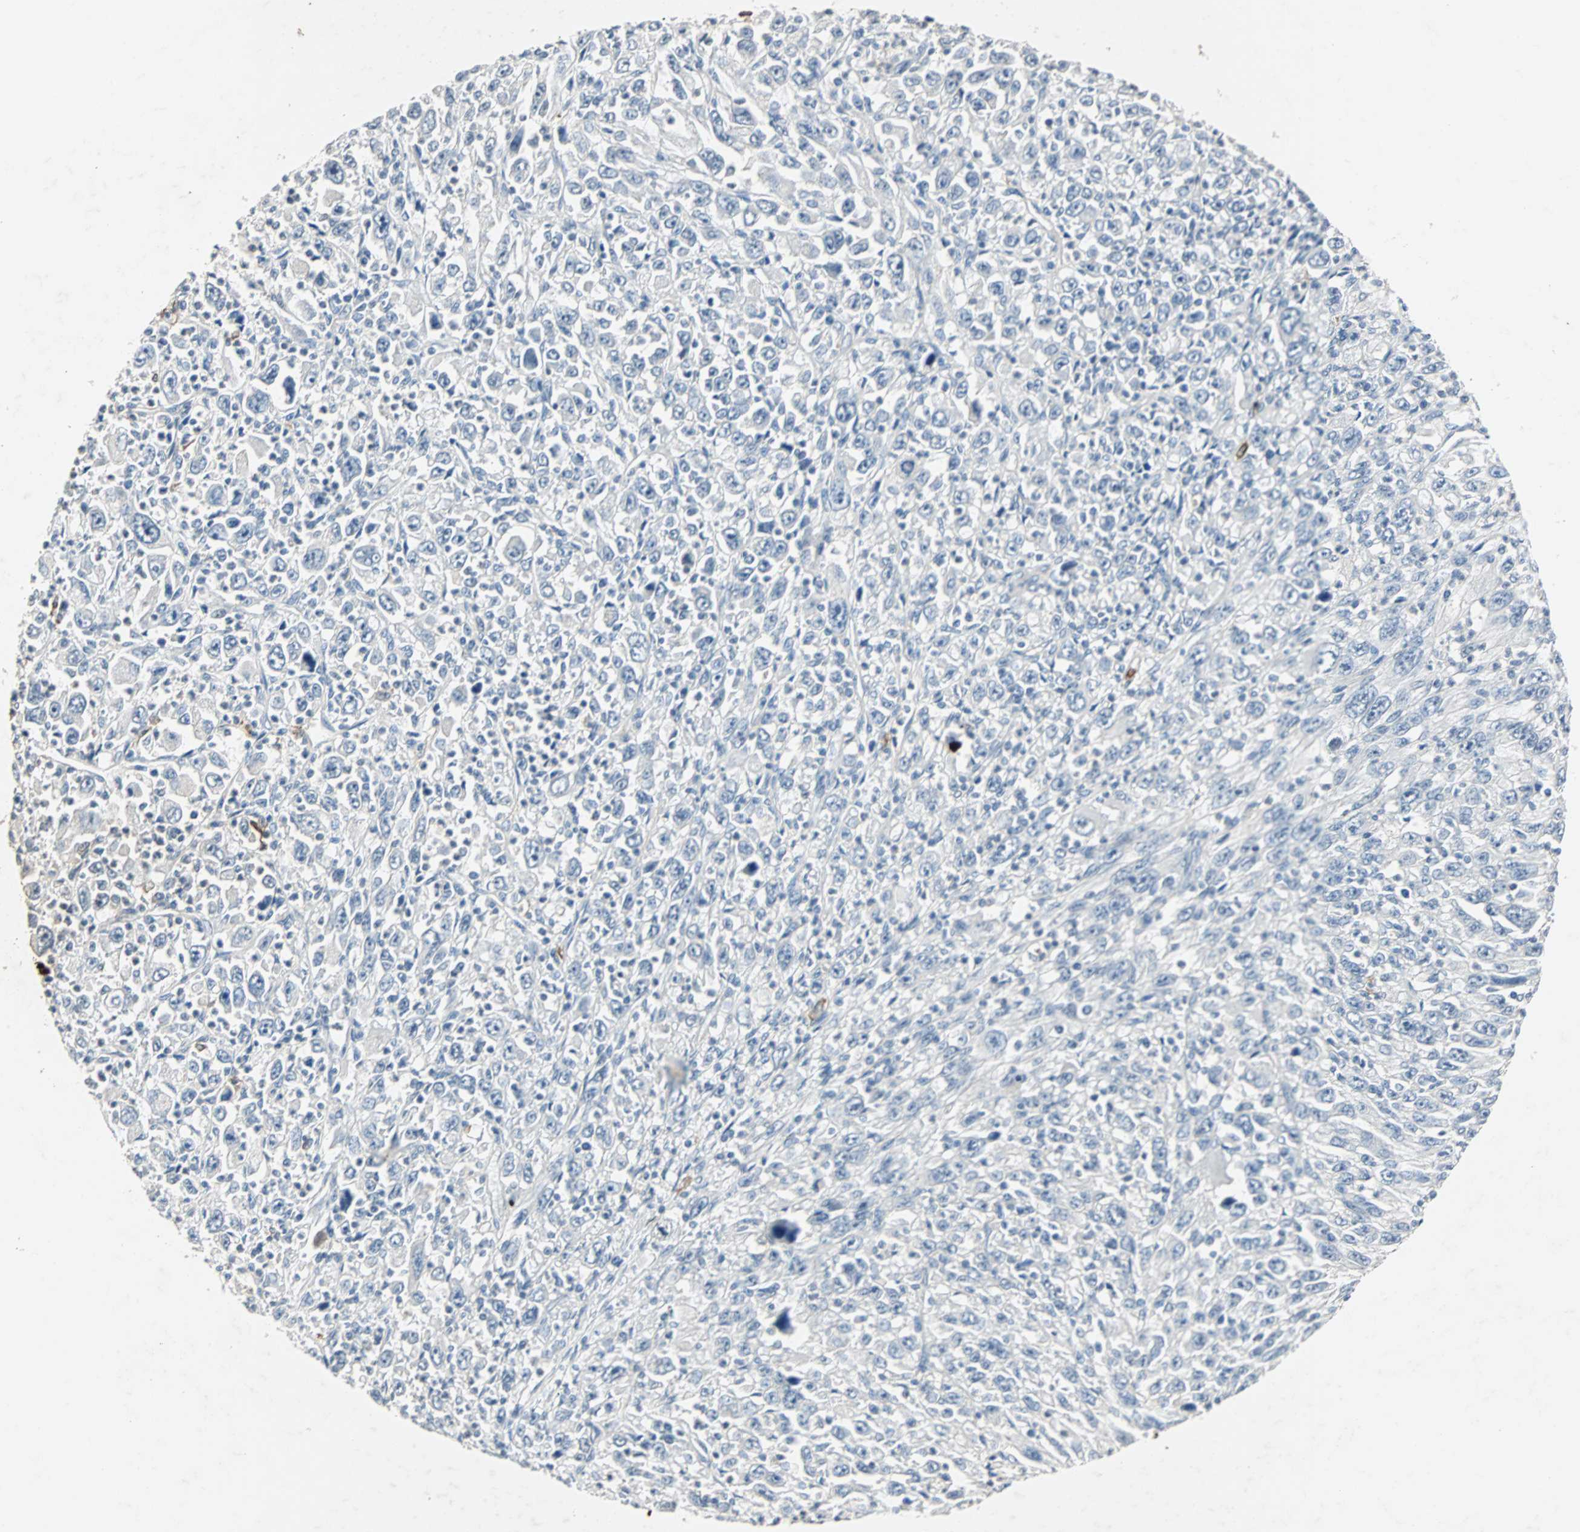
{"staining": {"intensity": "negative", "quantity": "none", "location": "none"}, "tissue": "melanoma", "cell_type": "Tumor cells", "image_type": "cancer", "snomed": [{"axis": "morphology", "description": "Malignant melanoma, Metastatic site"}, {"axis": "topography", "description": "Skin"}], "caption": "A high-resolution image shows IHC staining of melanoma, which displays no significant positivity in tumor cells.", "gene": "CMC2", "patient": {"sex": "female", "age": 56}}